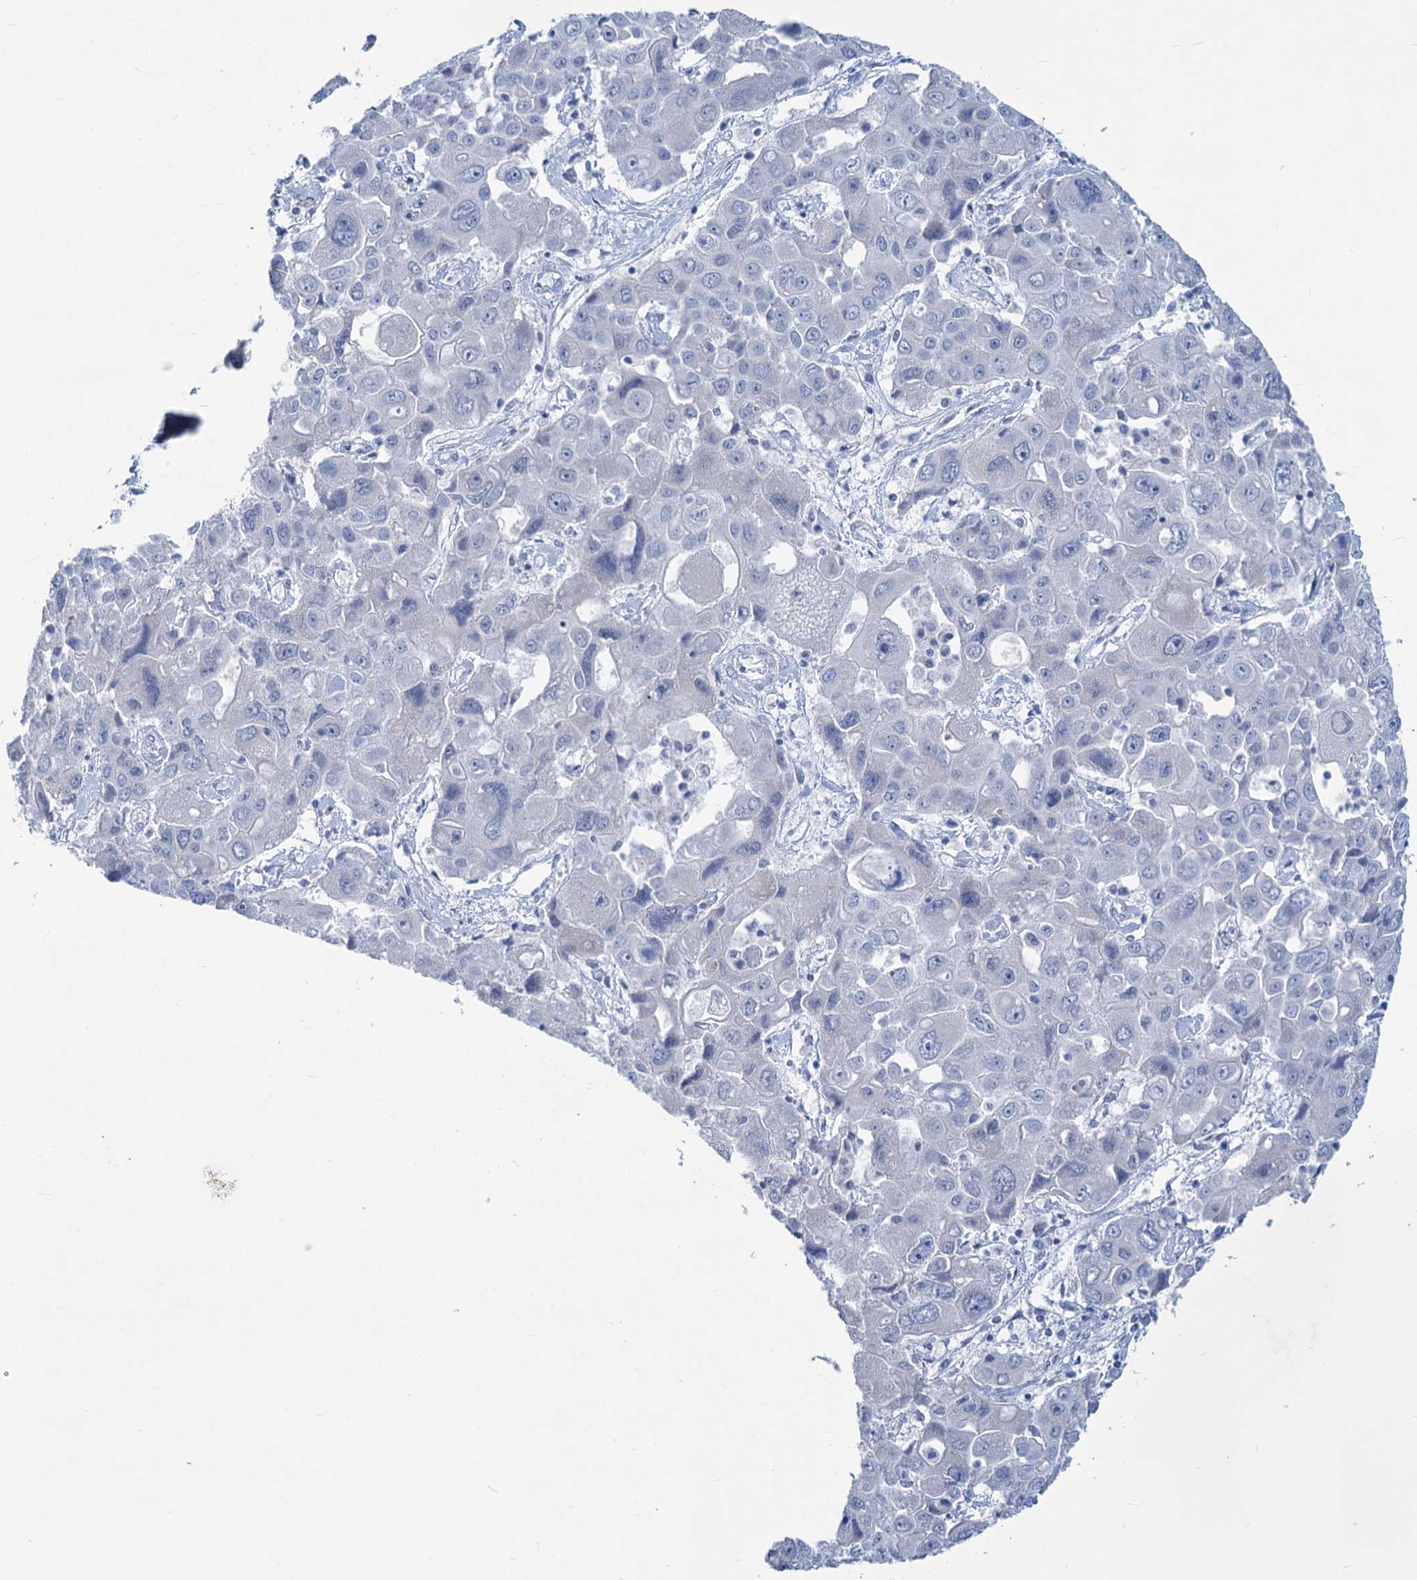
{"staining": {"intensity": "negative", "quantity": "none", "location": "none"}, "tissue": "liver cancer", "cell_type": "Tumor cells", "image_type": "cancer", "snomed": [{"axis": "morphology", "description": "Cholangiocarcinoma"}, {"axis": "topography", "description": "Liver"}], "caption": "Liver cholangiocarcinoma was stained to show a protein in brown. There is no significant staining in tumor cells.", "gene": "NEU3", "patient": {"sex": "male", "age": 67}}